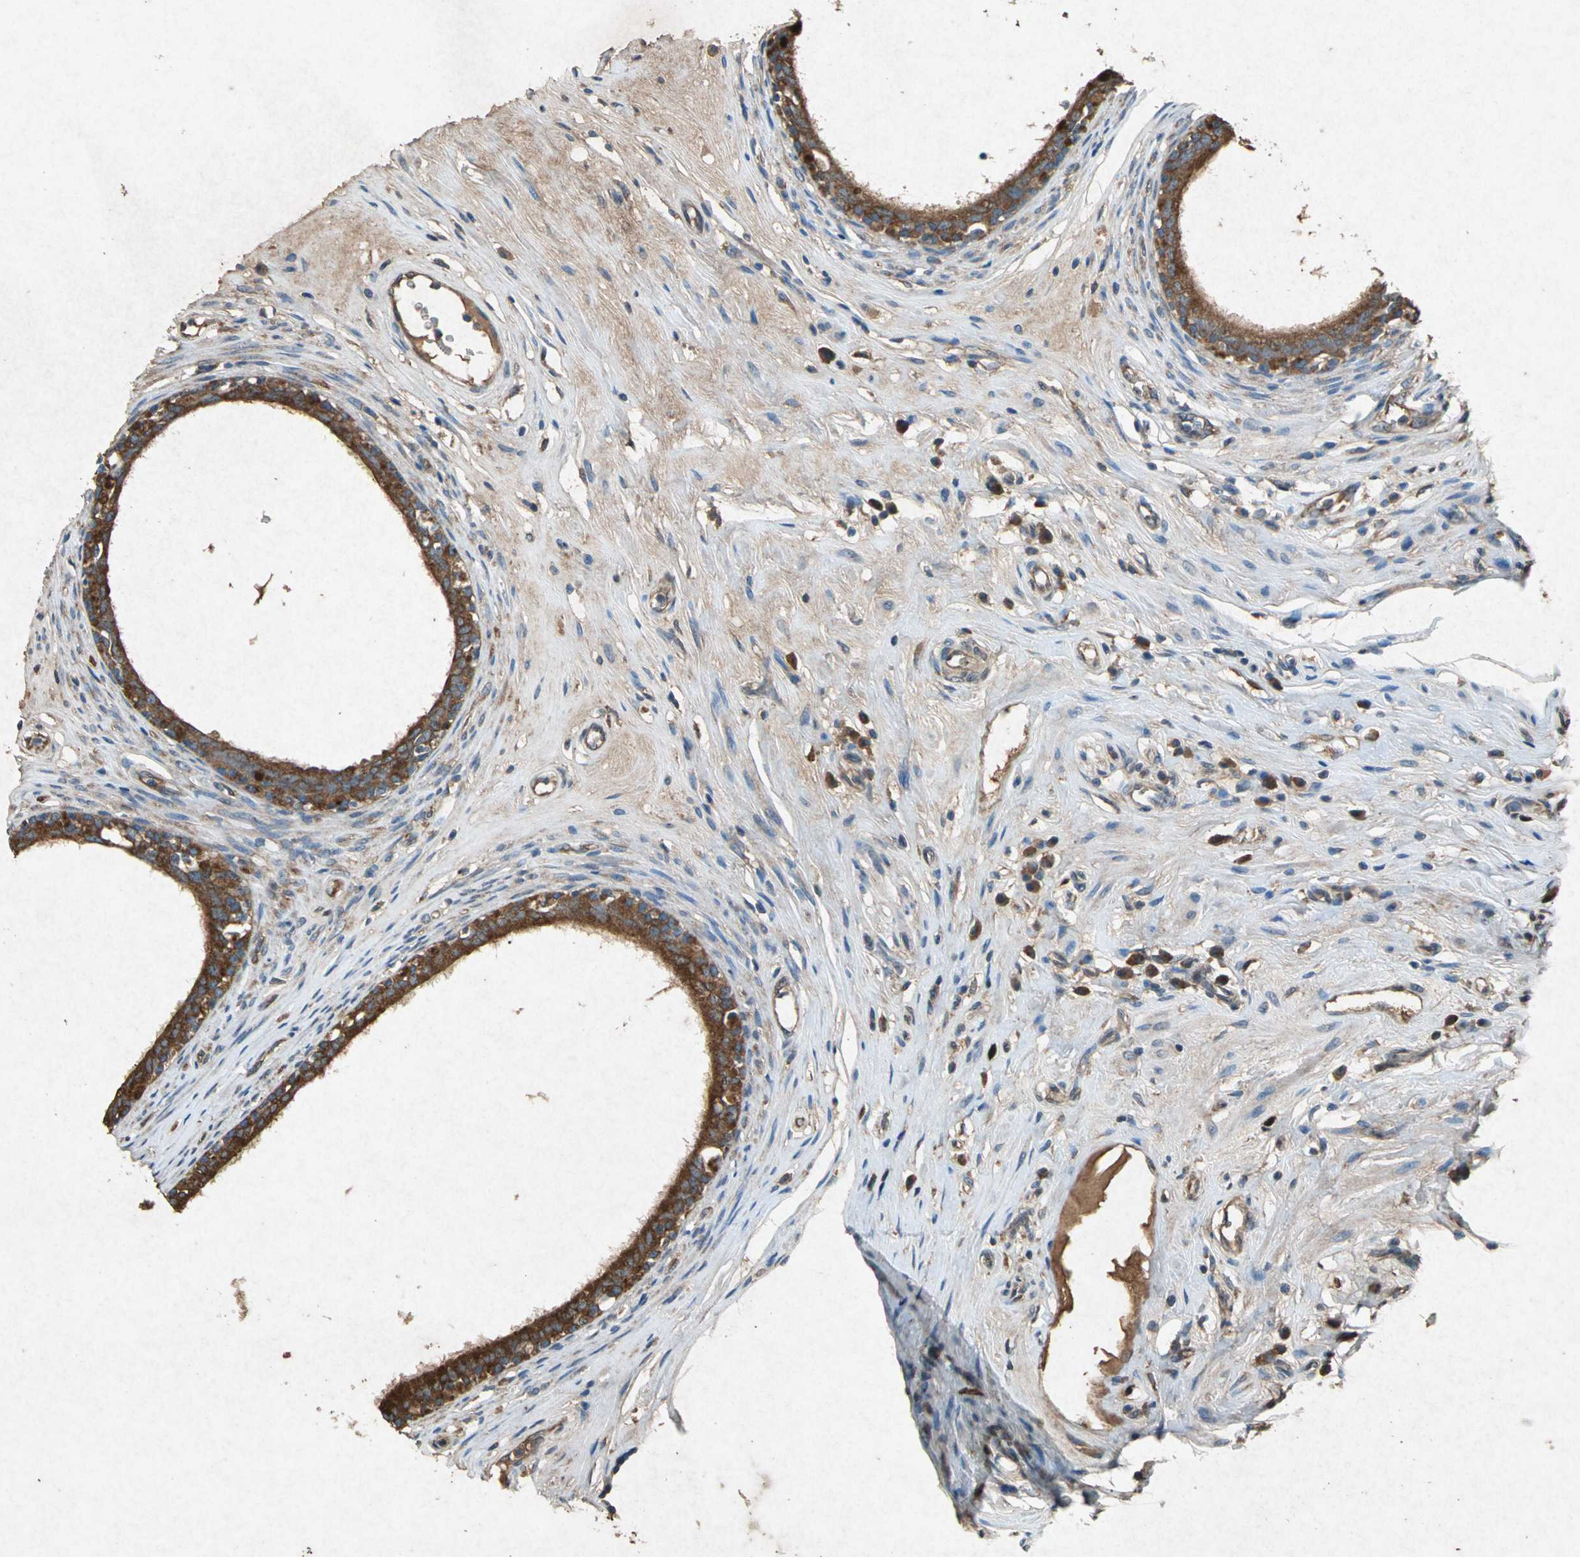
{"staining": {"intensity": "strong", "quantity": ">75%", "location": "cytoplasmic/membranous"}, "tissue": "epididymis", "cell_type": "Glandular cells", "image_type": "normal", "snomed": [{"axis": "morphology", "description": "Normal tissue, NOS"}, {"axis": "morphology", "description": "Inflammation, NOS"}, {"axis": "topography", "description": "Epididymis"}], "caption": "IHC image of unremarkable human epididymis stained for a protein (brown), which displays high levels of strong cytoplasmic/membranous expression in about >75% of glandular cells.", "gene": "HSP90AB1", "patient": {"sex": "male", "age": 84}}